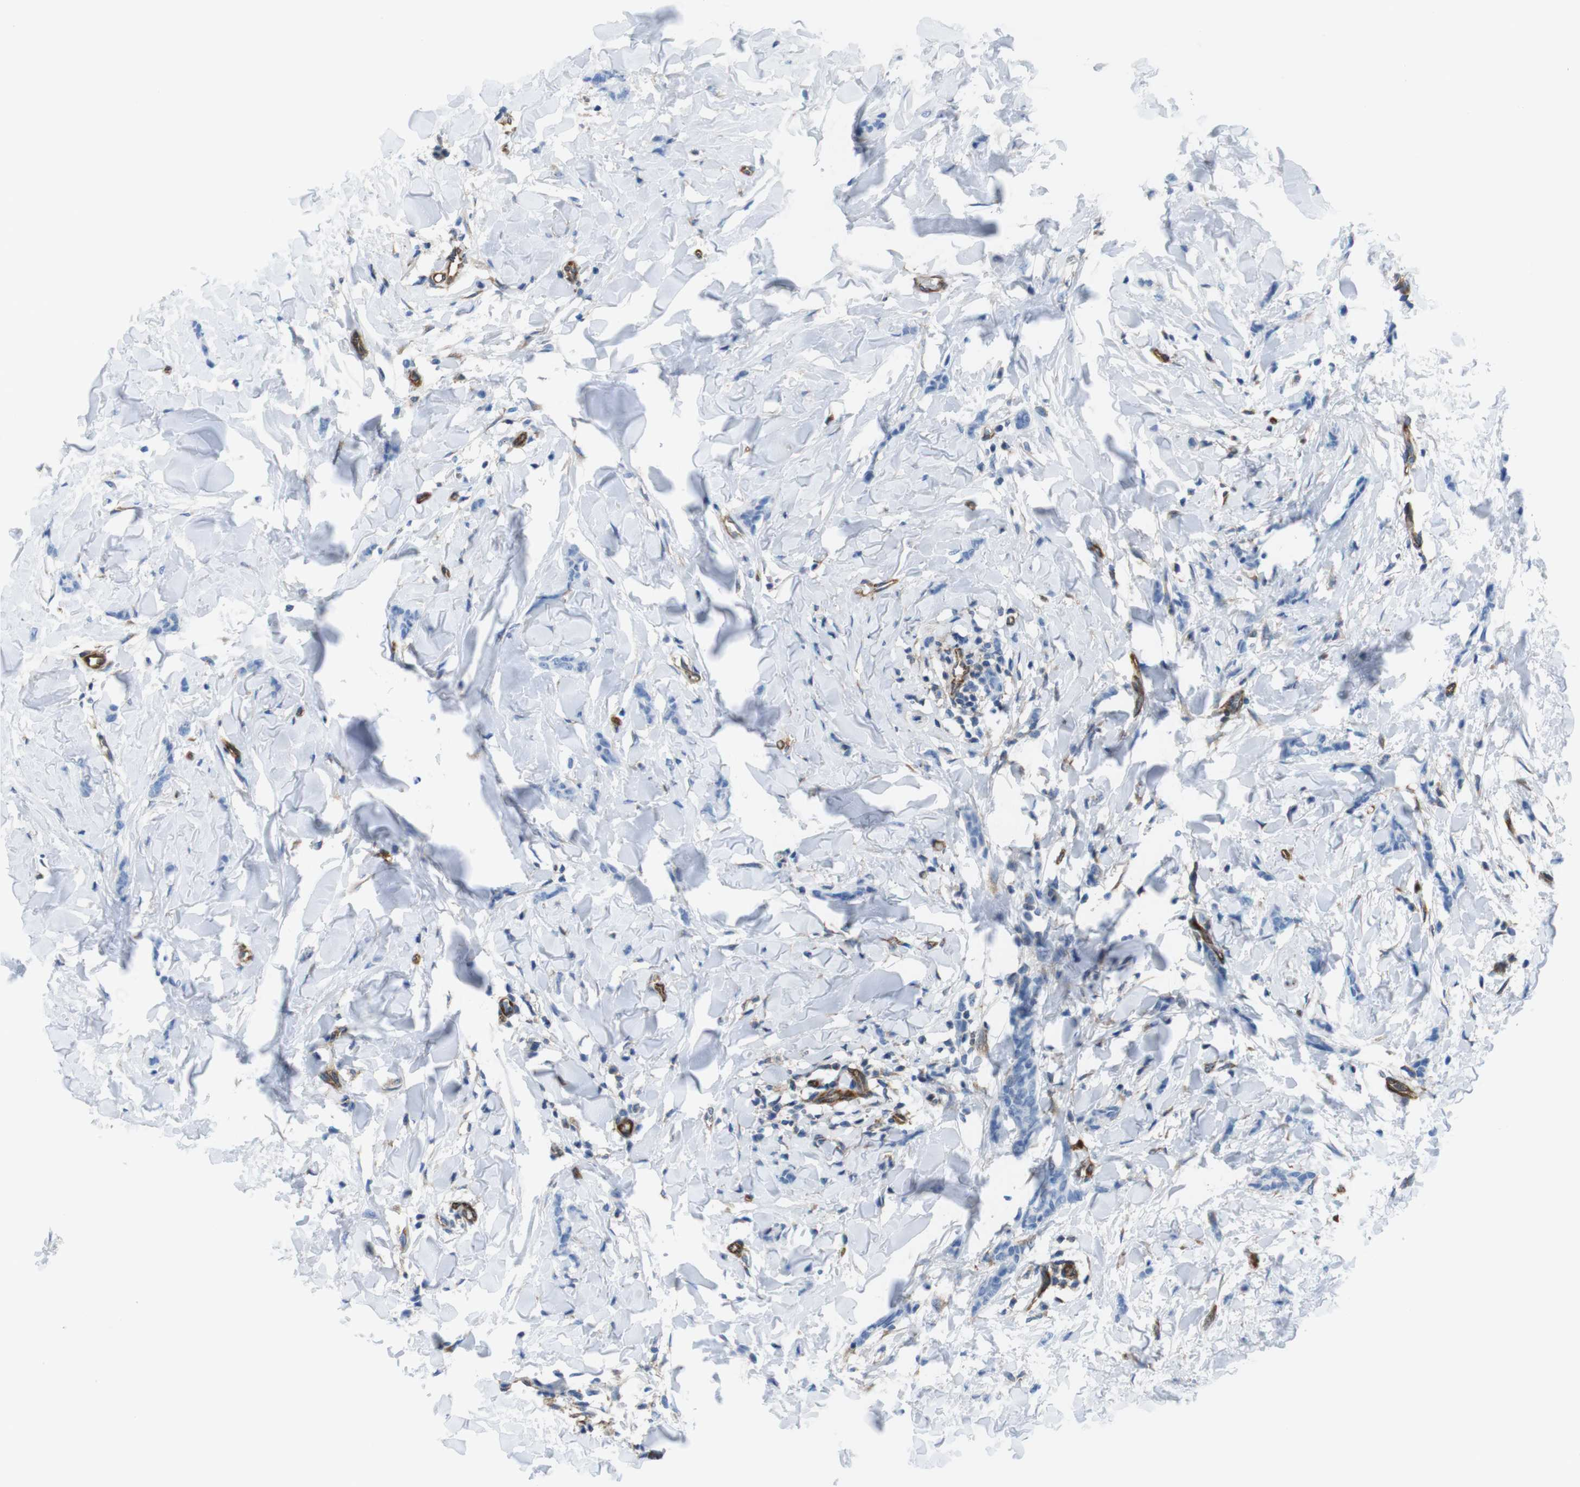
{"staining": {"intensity": "negative", "quantity": "none", "location": "none"}, "tissue": "breast cancer", "cell_type": "Tumor cells", "image_type": "cancer", "snomed": [{"axis": "morphology", "description": "Lobular carcinoma"}, {"axis": "topography", "description": "Skin"}, {"axis": "topography", "description": "Breast"}], "caption": "Tumor cells are negative for brown protein staining in lobular carcinoma (breast). (DAB (3,3'-diaminobenzidine) immunohistochemistry with hematoxylin counter stain).", "gene": "DIAPH2", "patient": {"sex": "female", "age": 46}}